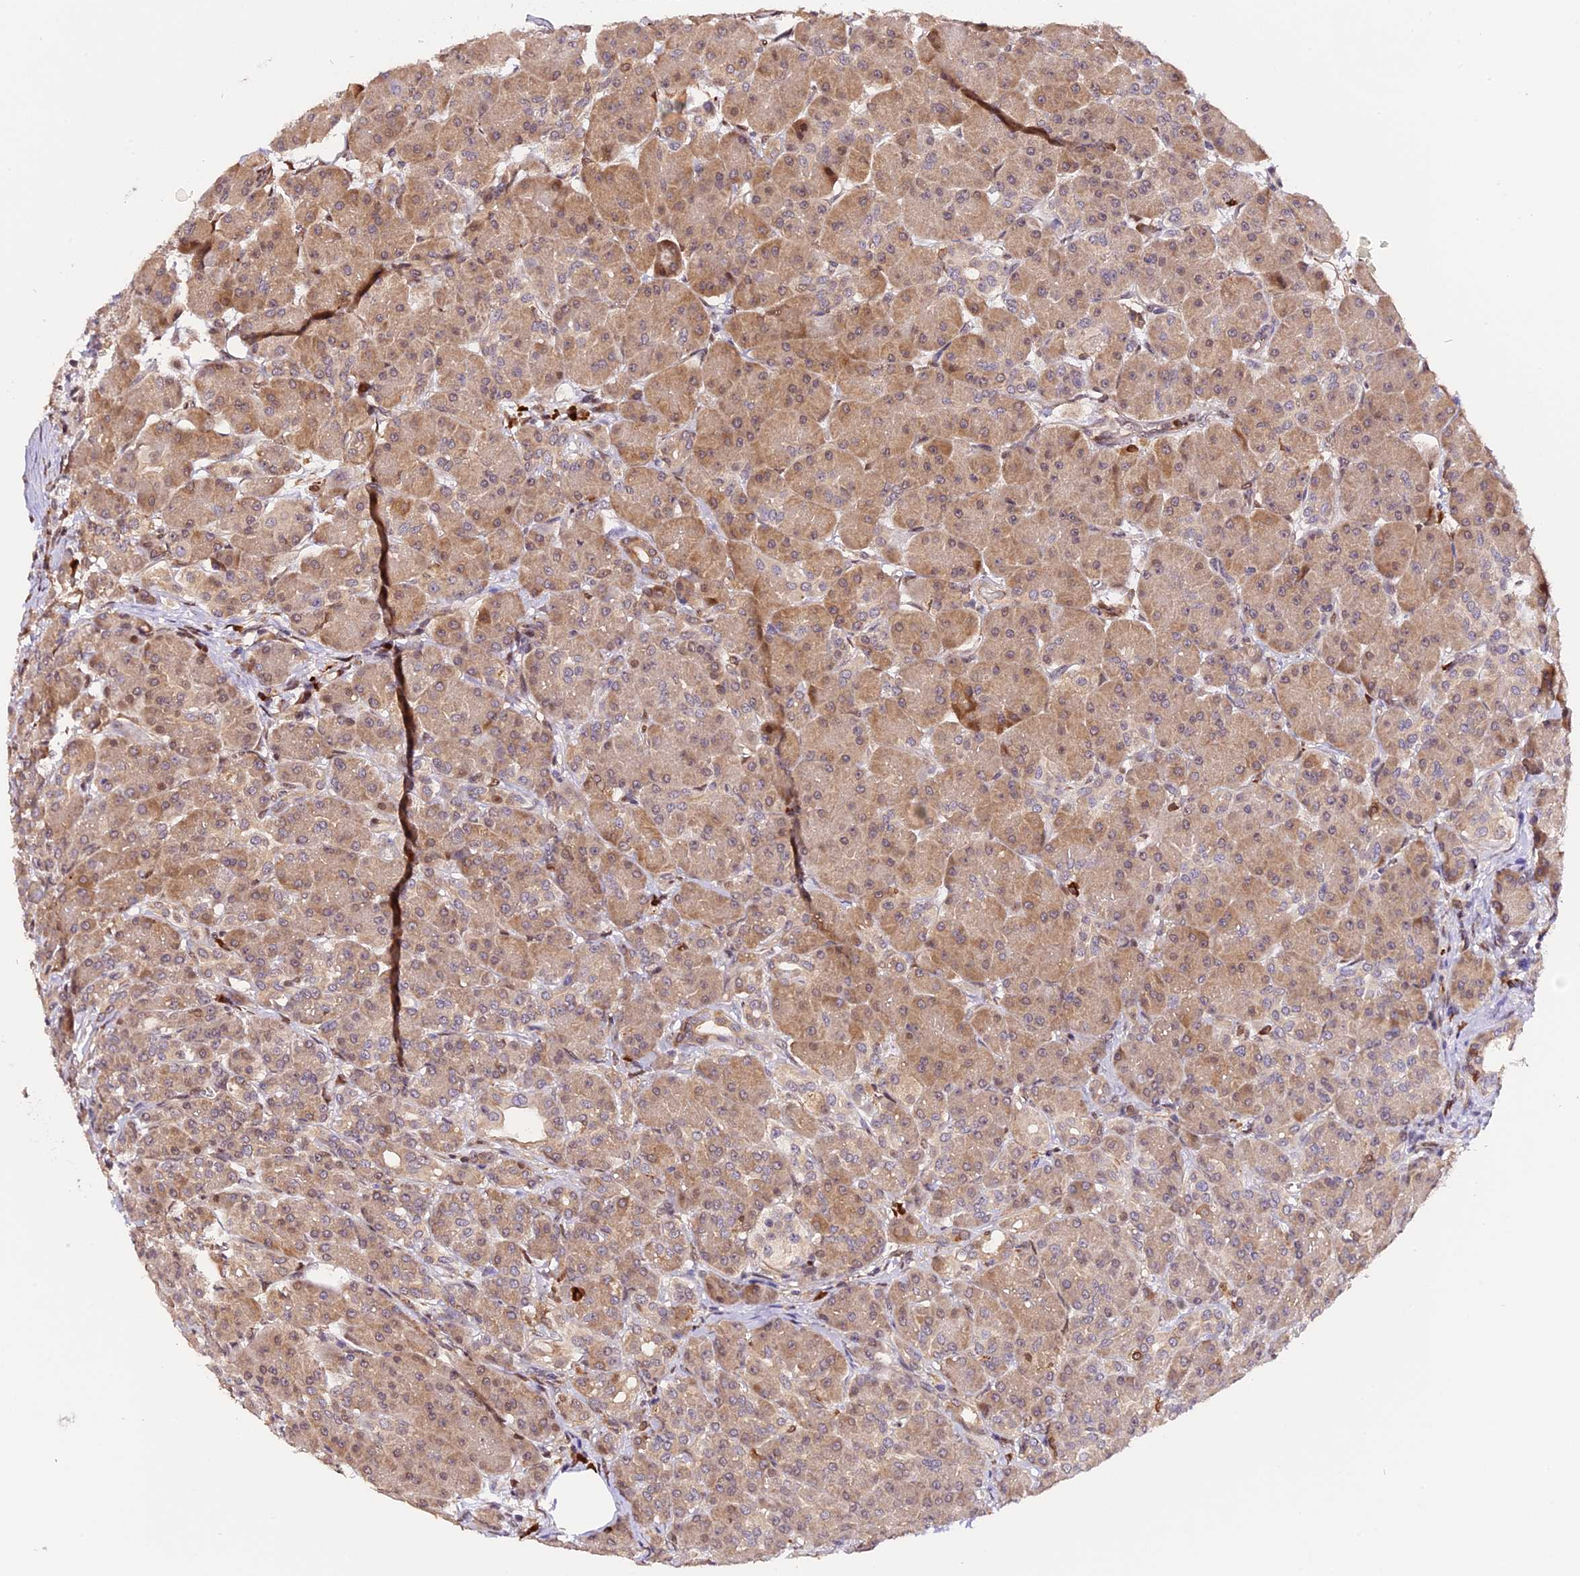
{"staining": {"intensity": "moderate", "quantity": ">75%", "location": "cytoplasmic/membranous,nuclear"}, "tissue": "pancreas", "cell_type": "Exocrine glandular cells", "image_type": "normal", "snomed": [{"axis": "morphology", "description": "Normal tissue, NOS"}, {"axis": "topography", "description": "Pancreas"}], "caption": "Immunohistochemistry (IHC) staining of unremarkable pancreas, which displays medium levels of moderate cytoplasmic/membranous,nuclear expression in approximately >75% of exocrine glandular cells indicating moderate cytoplasmic/membranous,nuclear protein staining. The staining was performed using DAB (3,3'-diaminobenzidine) (brown) for protein detection and nuclei were counterstained in hematoxylin (blue).", "gene": "HERPUD1", "patient": {"sex": "male", "age": 63}}